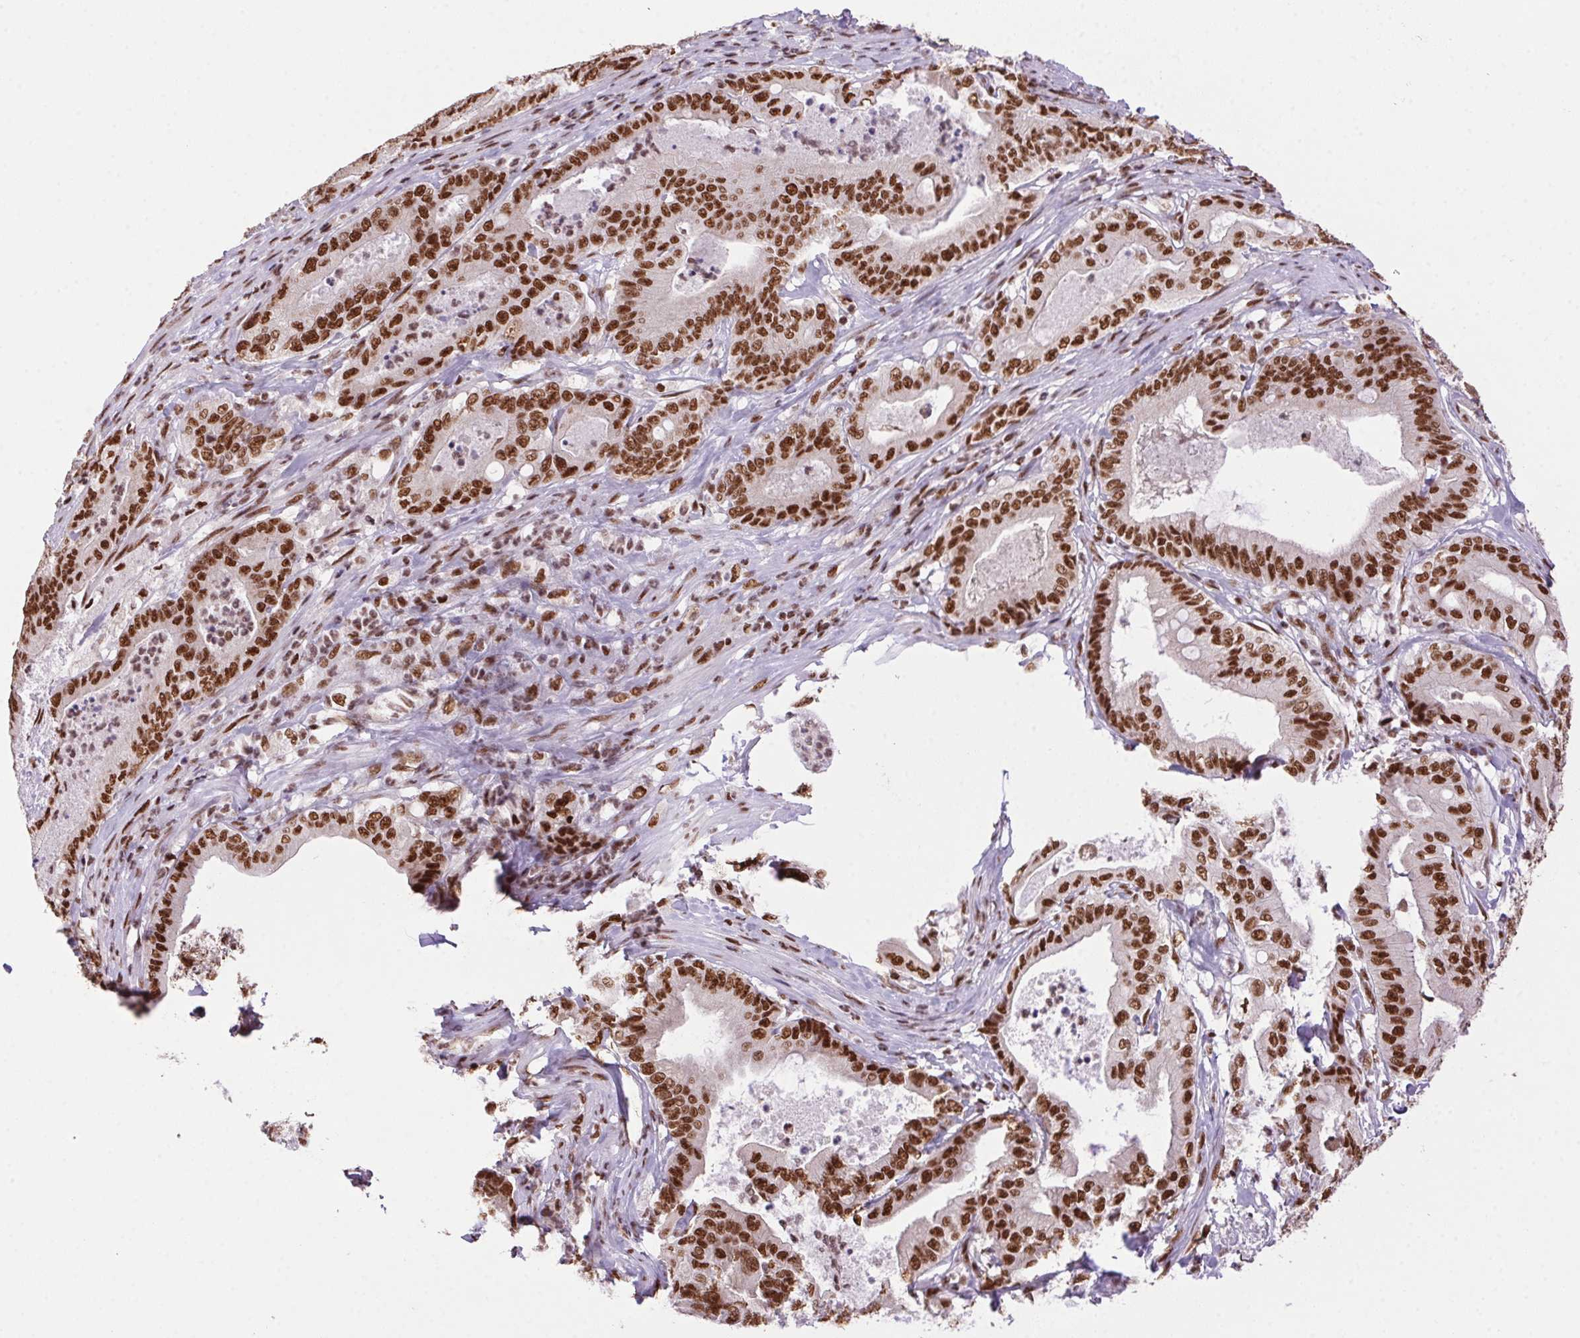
{"staining": {"intensity": "strong", "quantity": ">75%", "location": "nuclear"}, "tissue": "pancreatic cancer", "cell_type": "Tumor cells", "image_type": "cancer", "snomed": [{"axis": "morphology", "description": "Adenocarcinoma, NOS"}, {"axis": "topography", "description": "Pancreas"}], "caption": "DAB immunohistochemical staining of adenocarcinoma (pancreatic) demonstrates strong nuclear protein positivity in approximately >75% of tumor cells.", "gene": "ZNF207", "patient": {"sex": "male", "age": 71}}